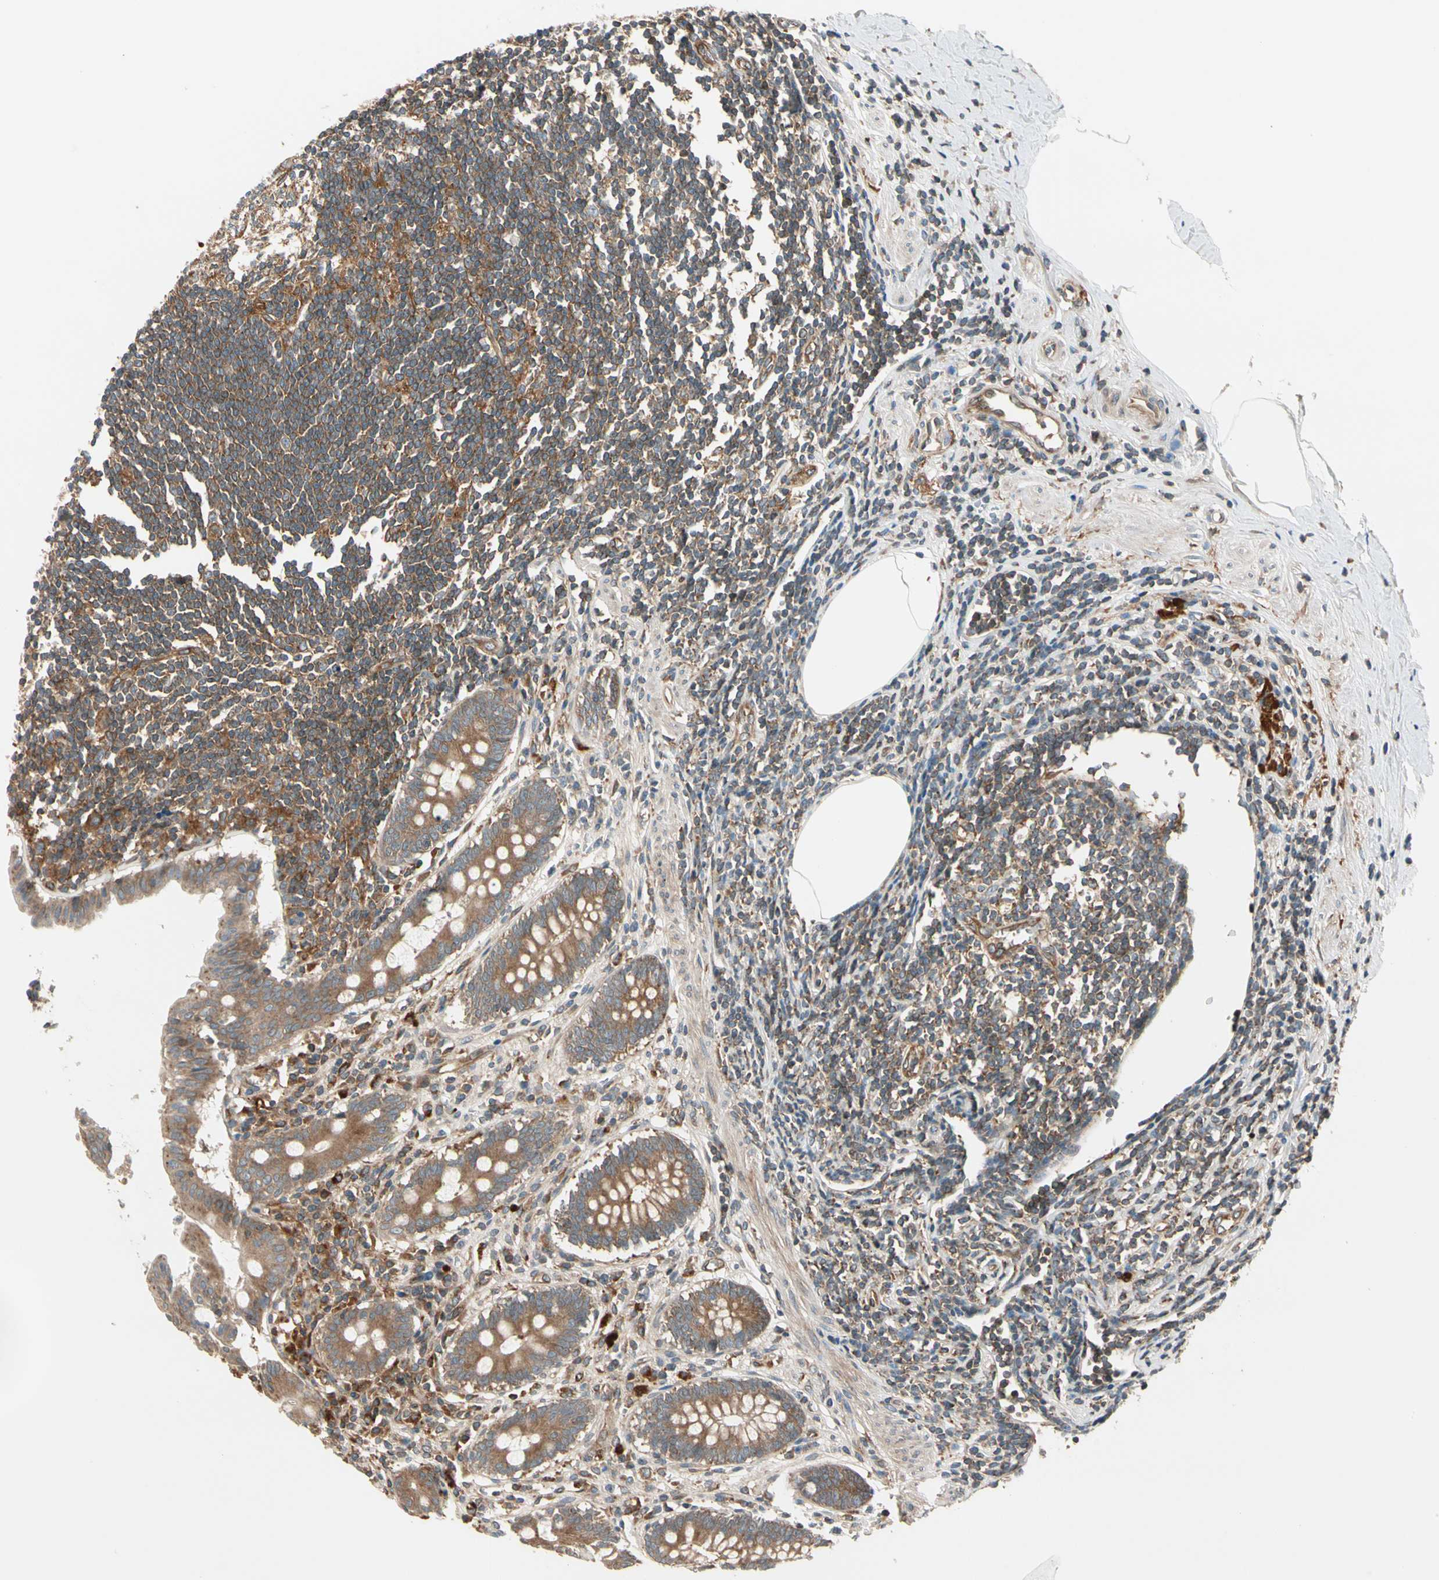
{"staining": {"intensity": "moderate", "quantity": ">75%", "location": "cytoplasmic/membranous"}, "tissue": "appendix", "cell_type": "Glandular cells", "image_type": "normal", "snomed": [{"axis": "morphology", "description": "Normal tissue, NOS"}, {"axis": "topography", "description": "Appendix"}], "caption": "A photomicrograph of human appendix stained for a protein exhibits moderate cytoplasmic/membranous brown staining in glandular cells. Using DAB (brown) and hematoxylin (blue) stains, captured at high magnification using brightfield microscopy.", "gene": "TRIO", "patient": {"sex": "female", "age": 50}}